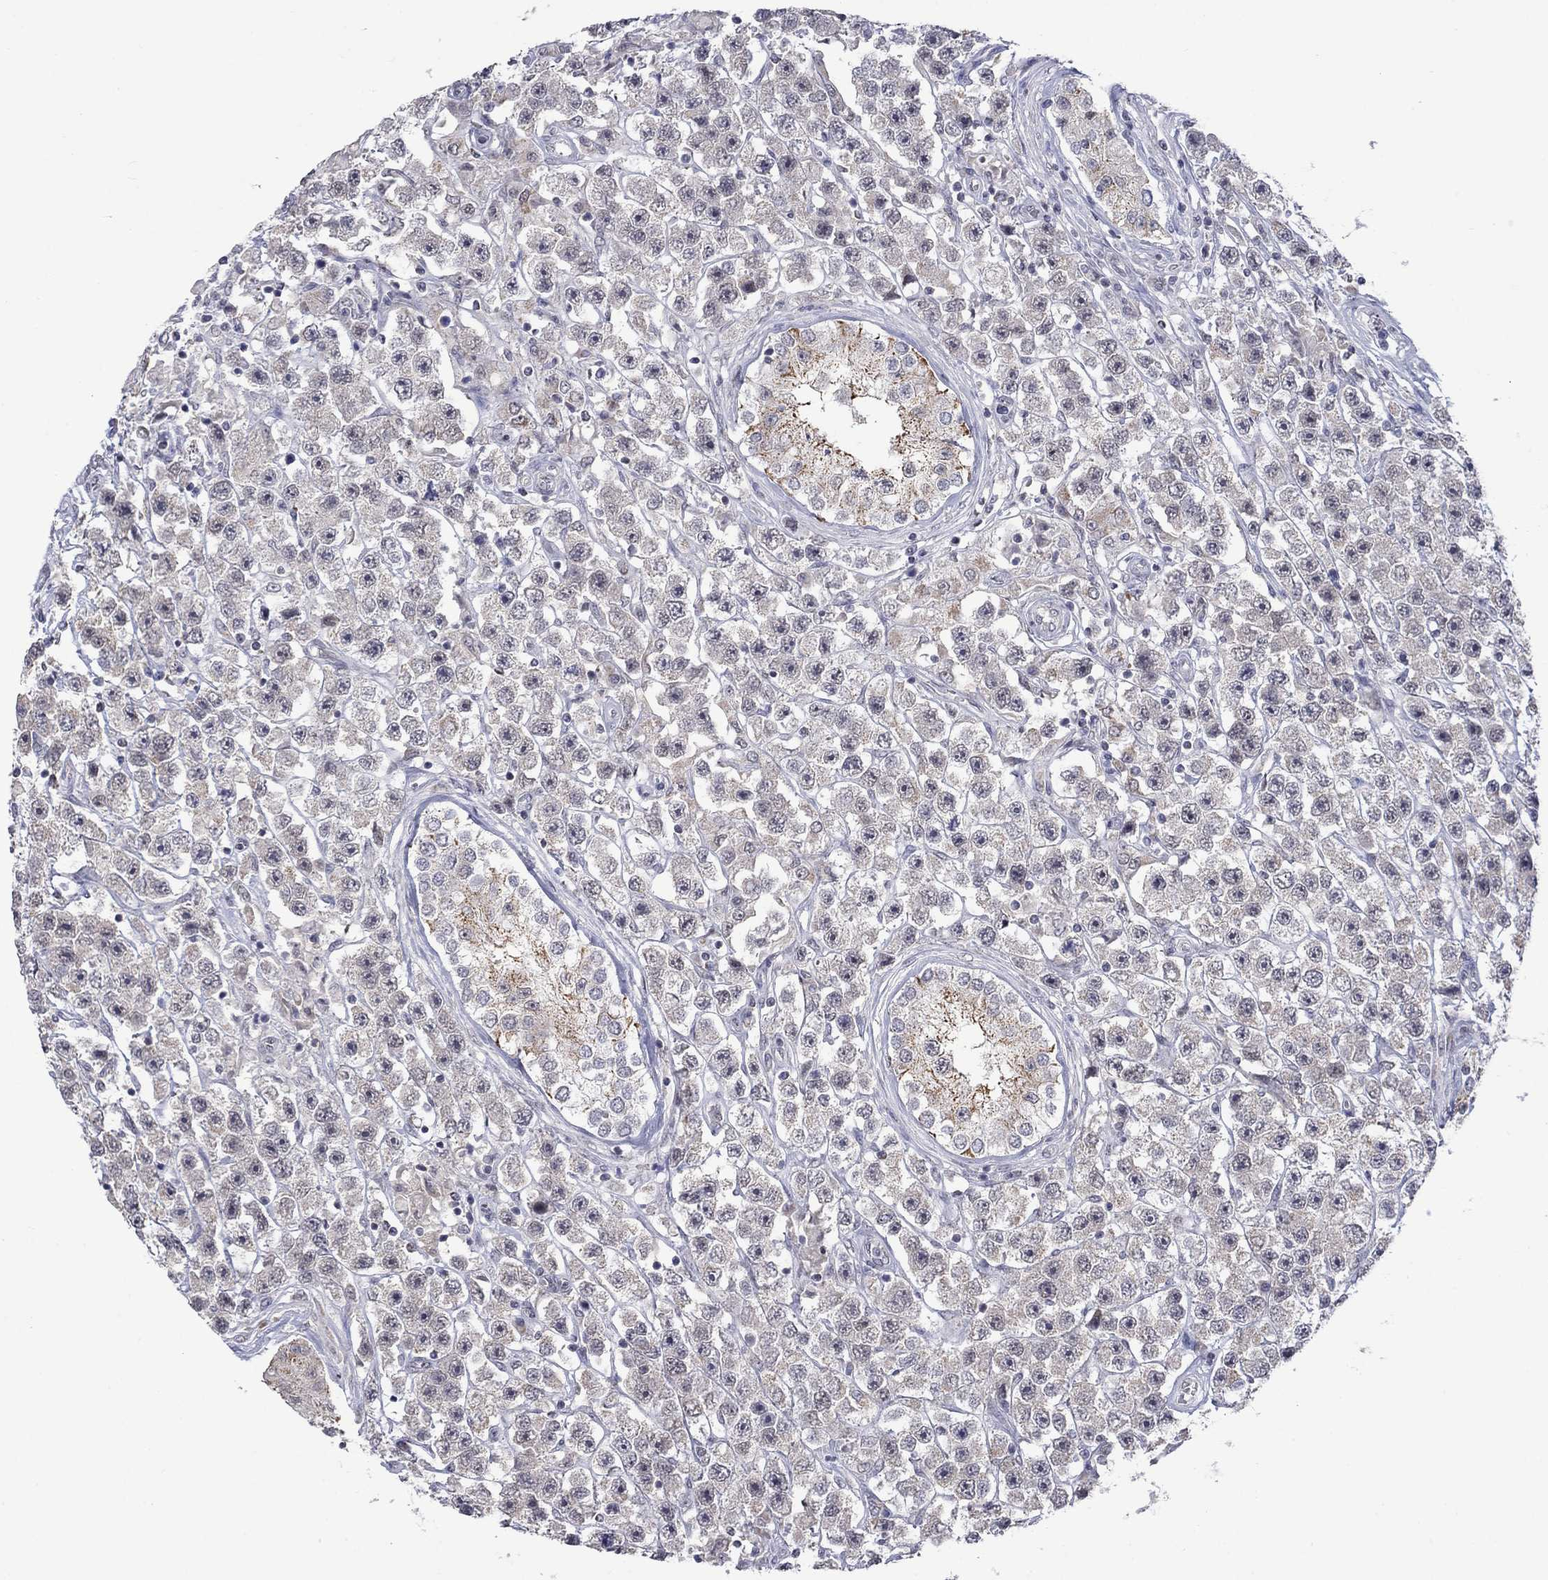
{"staining": {"intensity": "negative", "quantity": "none", "location": "none"}, "tissue": "testis cancer", "cell_type": "Tumor cells", "image_type": "cancer", "snomed": [{"axis": "morphology", "description": "Seminoma, NOS"}, {"axis": "topography", "description": "Testis"}], "caption": "This histopathology image is of testis cancer stained with immunohistochemistry (IHC) to label a protein in brown with the nuclei are counter-stained blue. There is no expression in tumor cells.", "gene": "KCNJ16", "patient": {"sex": "male", "age": 45}}